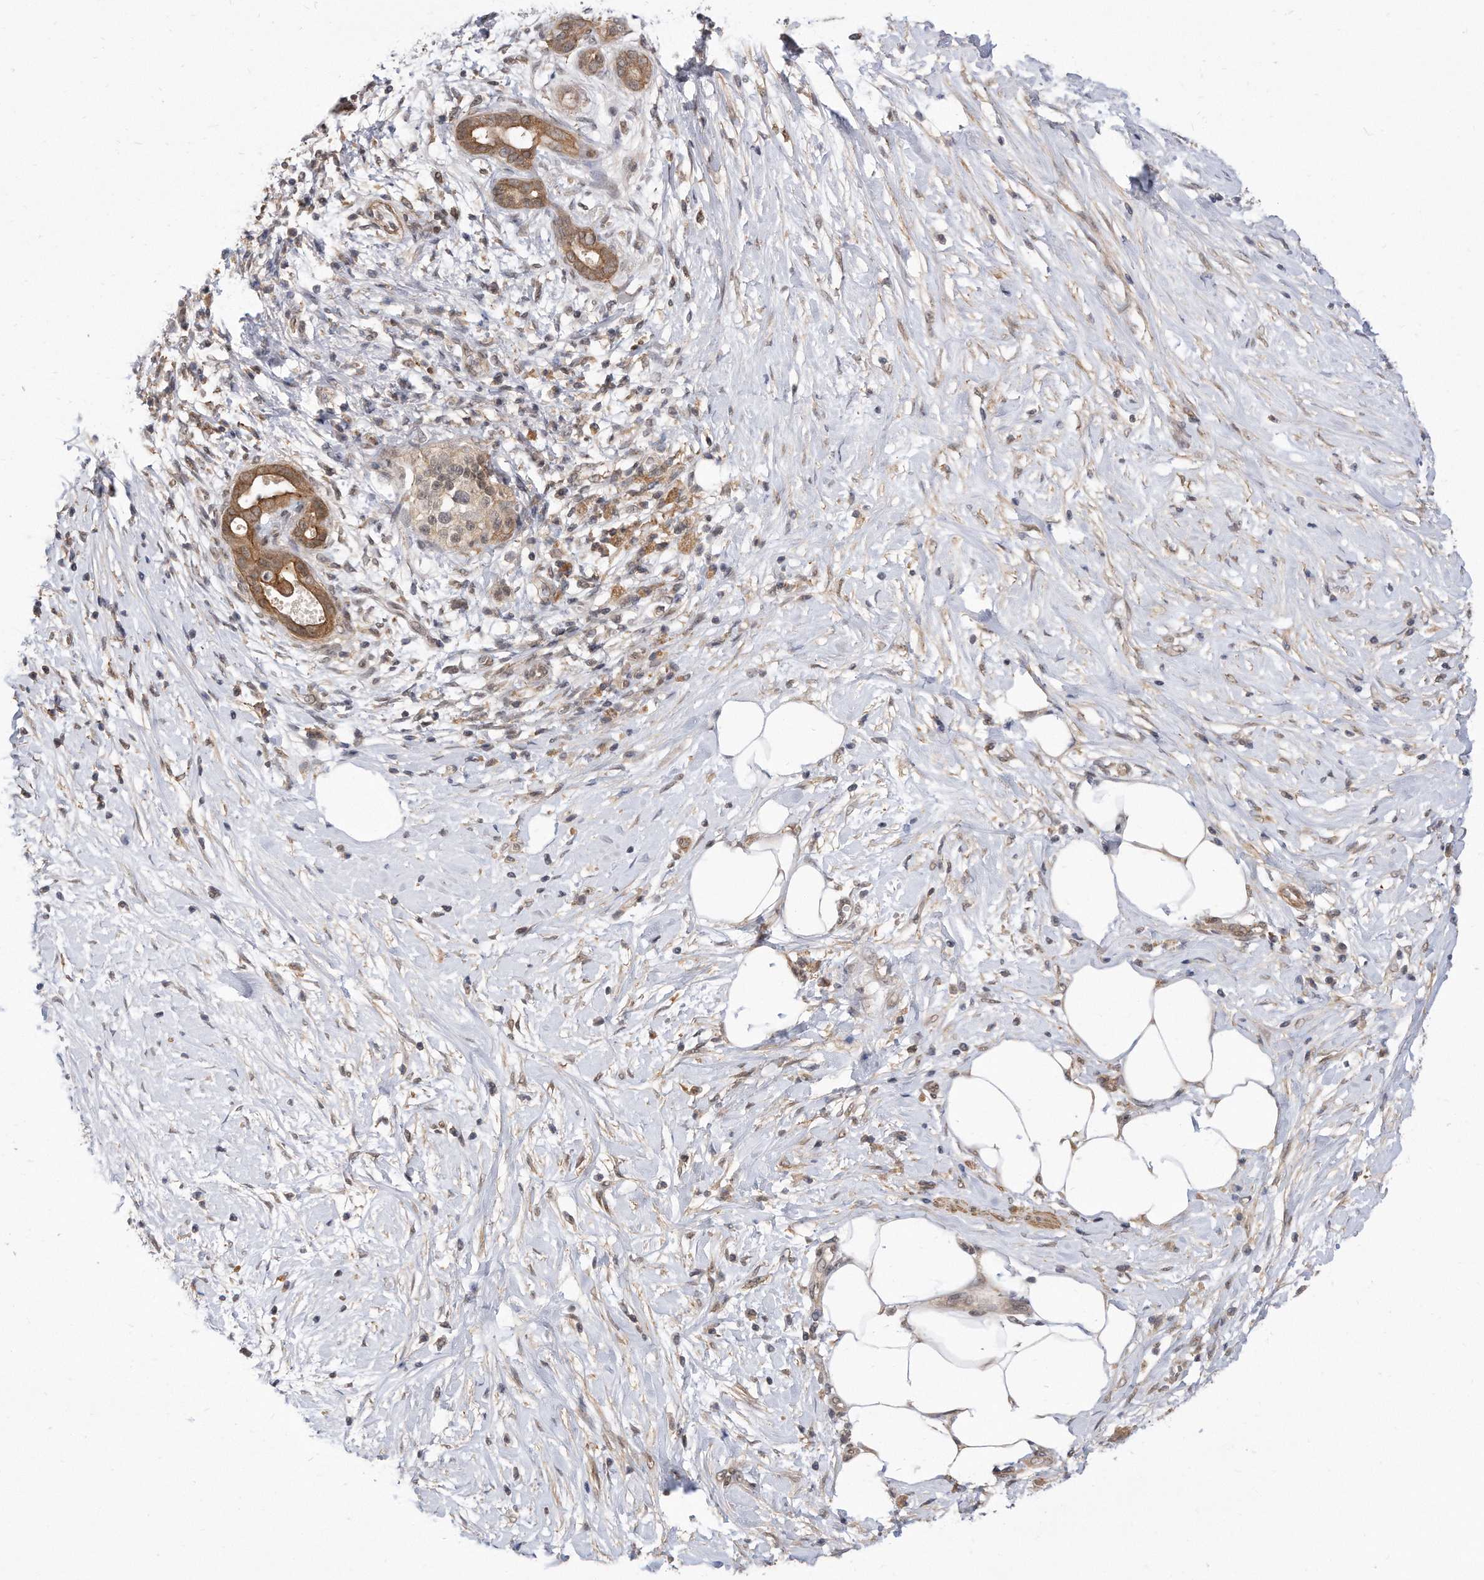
{"staining": {"intensity": "moderate", "quantity": ">75%", "location": "cytoplasmic/membranous"}, "tissue": "pancreatic cancer", "cell_type": "Tumor cells", "image_type": "cancer", "snomed": [{"axis": "morphology", "description": "Adenocarcinoma, NOS"}, {"axis": "topography", "description": "Pancreas"}], "caption": "Protein expression analysis of human pancreatic cancer (adenocarcinoma) reveals moderate cytoplasmic/membranous expression in approximately >75% of tumor cells. The protein is shown in brown color, while the nuclei are stained blue.", "gene": "TCP1", "patient": {"sex": "male", "age": 58}}